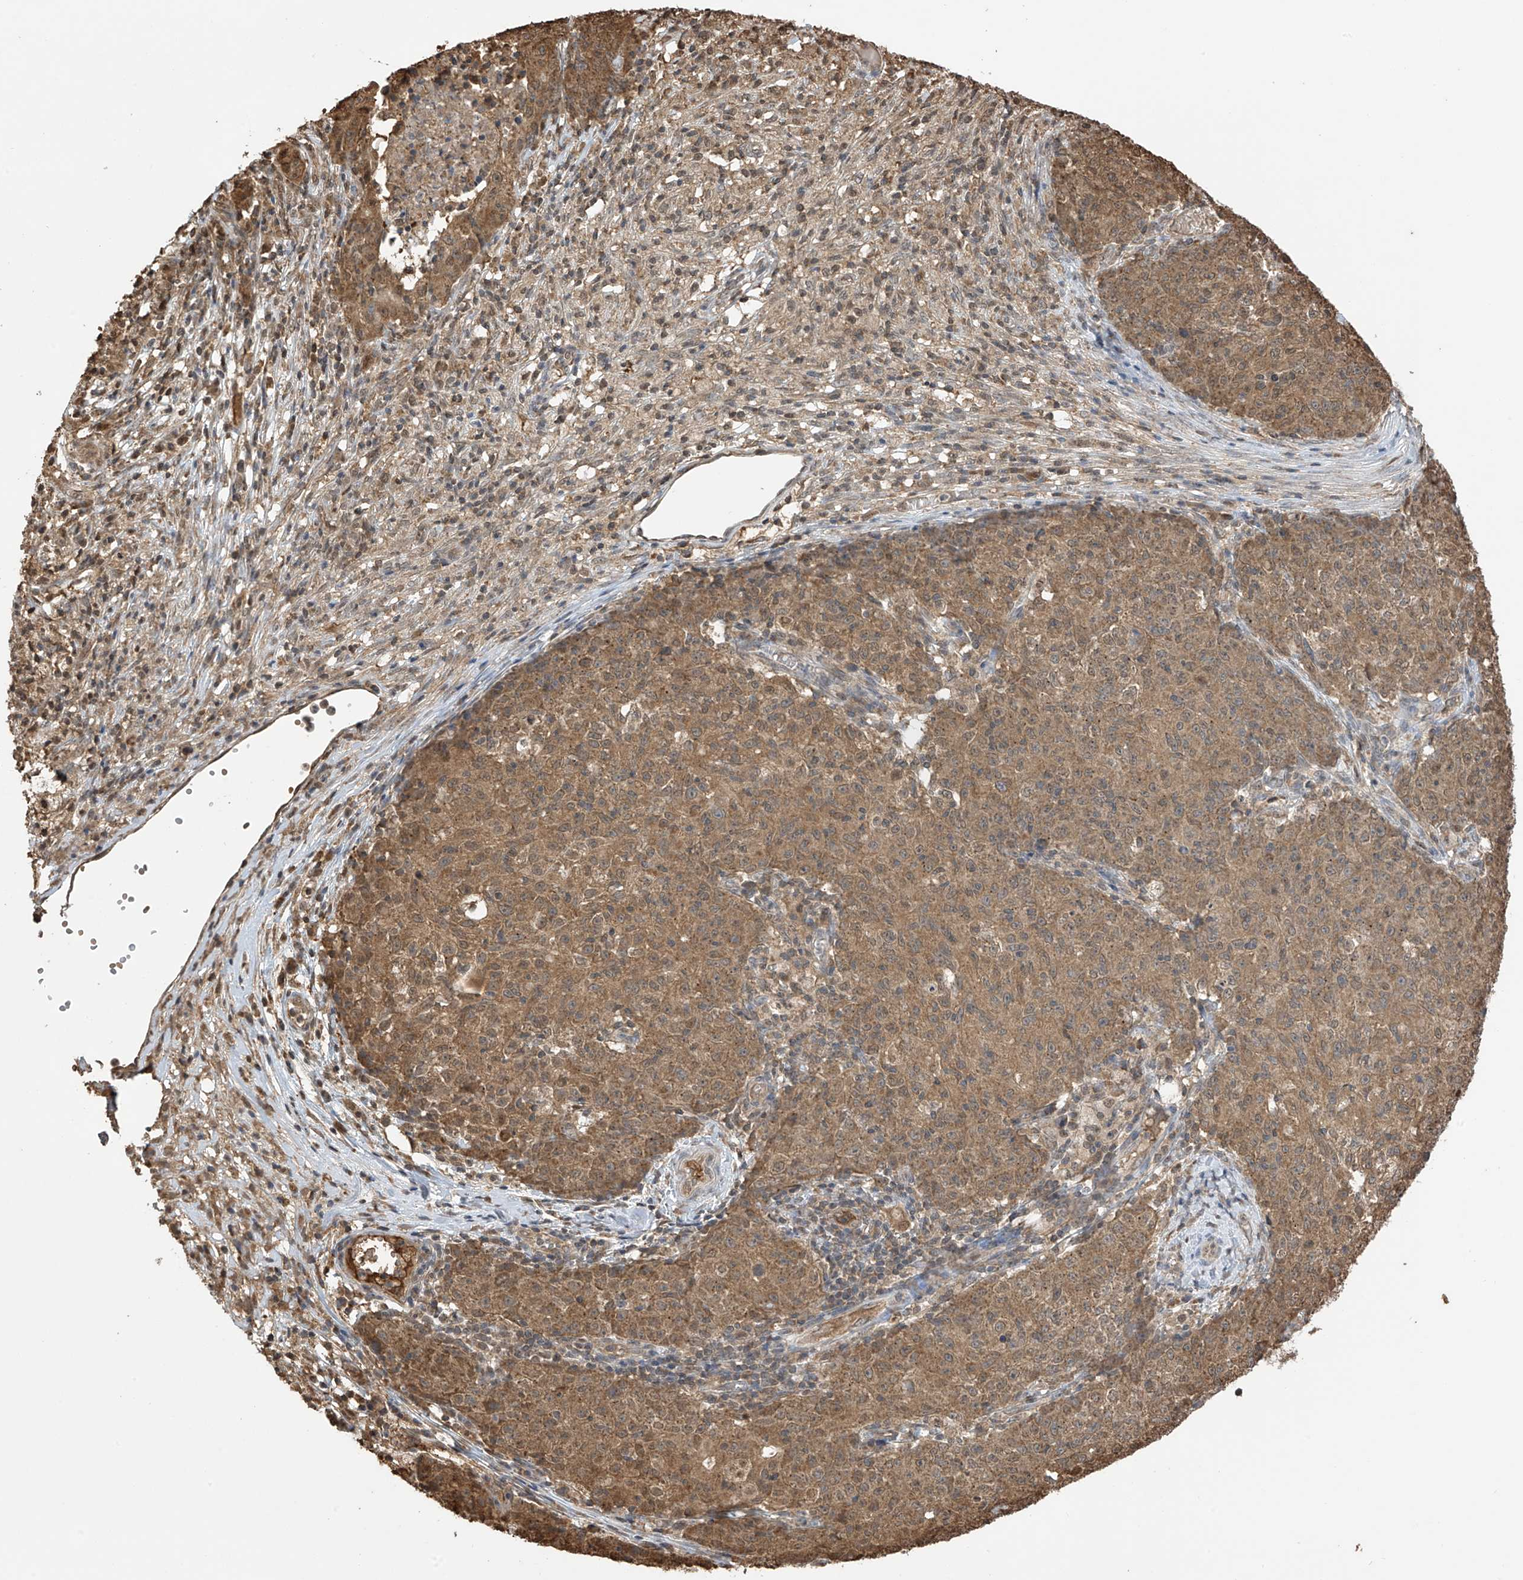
{"staining": {"intensity": "moderate", "quantity": ">75%", "location": "cytoplasmic/membranous"}, "tissue": "ovarian cancer", "cell_type": "Tumor cells", "image_type": "cancer", "snomed": [{"axis": "morphology", "description": "Carcinoma, endometroid"}, {"axis": "topography", "description": "Ovary"}], "caption": "IHC of ovarian cancer shows medium levels of moderate cytoplasmic/membranous expression in about >75% of tumor cells. (Brightfield microscopy of DAB IHC at high magnification).", "gene": "PNPT1", "patient": {"sex": "female", "age": 42}}